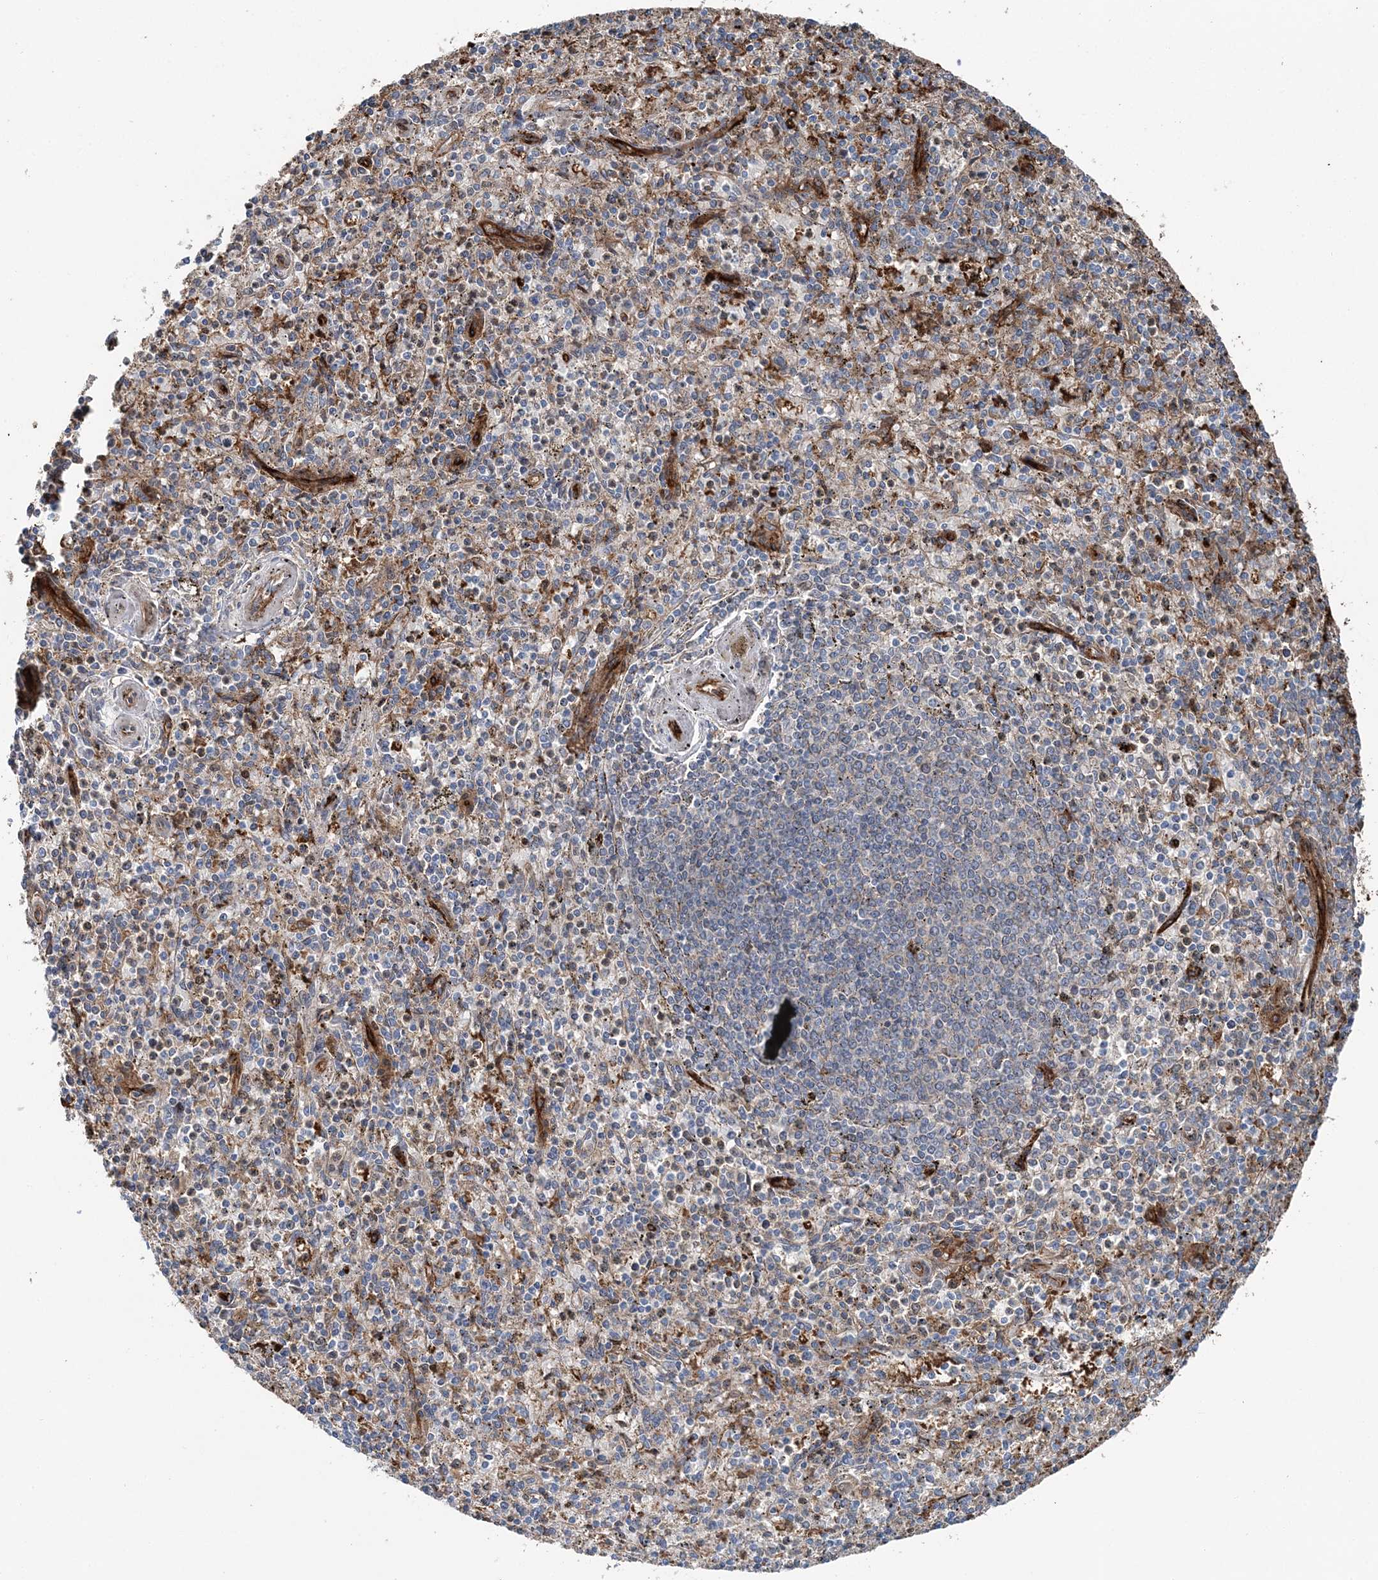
{"staining": {"intensity": "weak", "quantity": "<25%", "location": "cytoplasmic/membranous"}, "tissue": "spleen", "cell_type": "Cells in red pulp", "image_type": "normal", "snomed": [{"axis": "morphology", "description": "Normal tissue, NOS"}, {"axis": "topography", "description": "Spleen"}], "caption": "High power microscopy image of an immunohistochemistry (IHC) image of benign spleen, revealing no significant staining in cells in red pulp.", "gene": "SPOPL", "patient": {"sex": "male", "age": 72}}